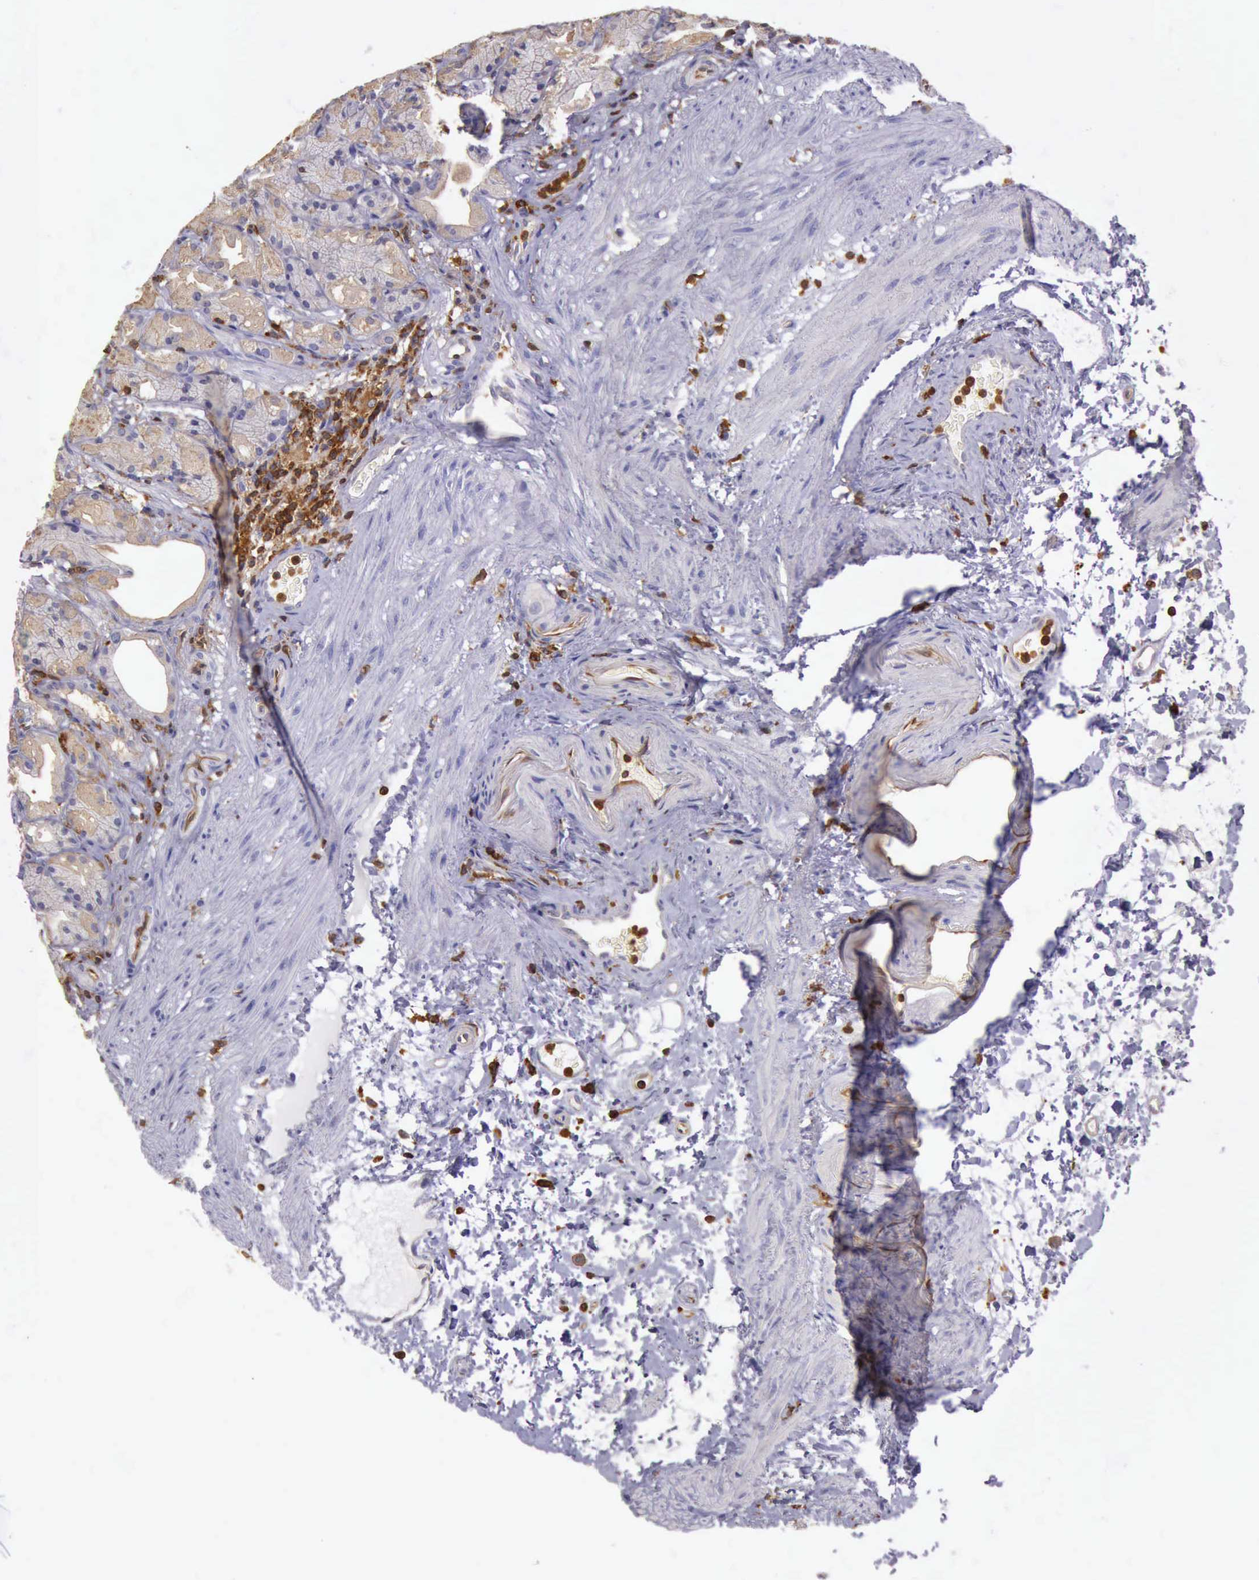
{"staining": {"intensity": "weak", "quantity": "25%-75%", "location": "cytoplasmic/membranous"}, "tissue": "stomach", "cell_type": "Glandular cells", "image_type": "normal", "snomed": [{"axis": "morphology", "description": "Normal tissue, NOS"}, {"axis": "topography", "description": "Stomach, upper"}], "caption": "Protein staining by immunohistochemistry exhibits weak cytoplasmic/membranous staining in approximately 25%-75% of glandular cells in unremarkable stomach. (IHC, brightfield microscopy, high magnification).", "gene": "ARHGAP4", "patient": {"sex": "female", "age": 75}}